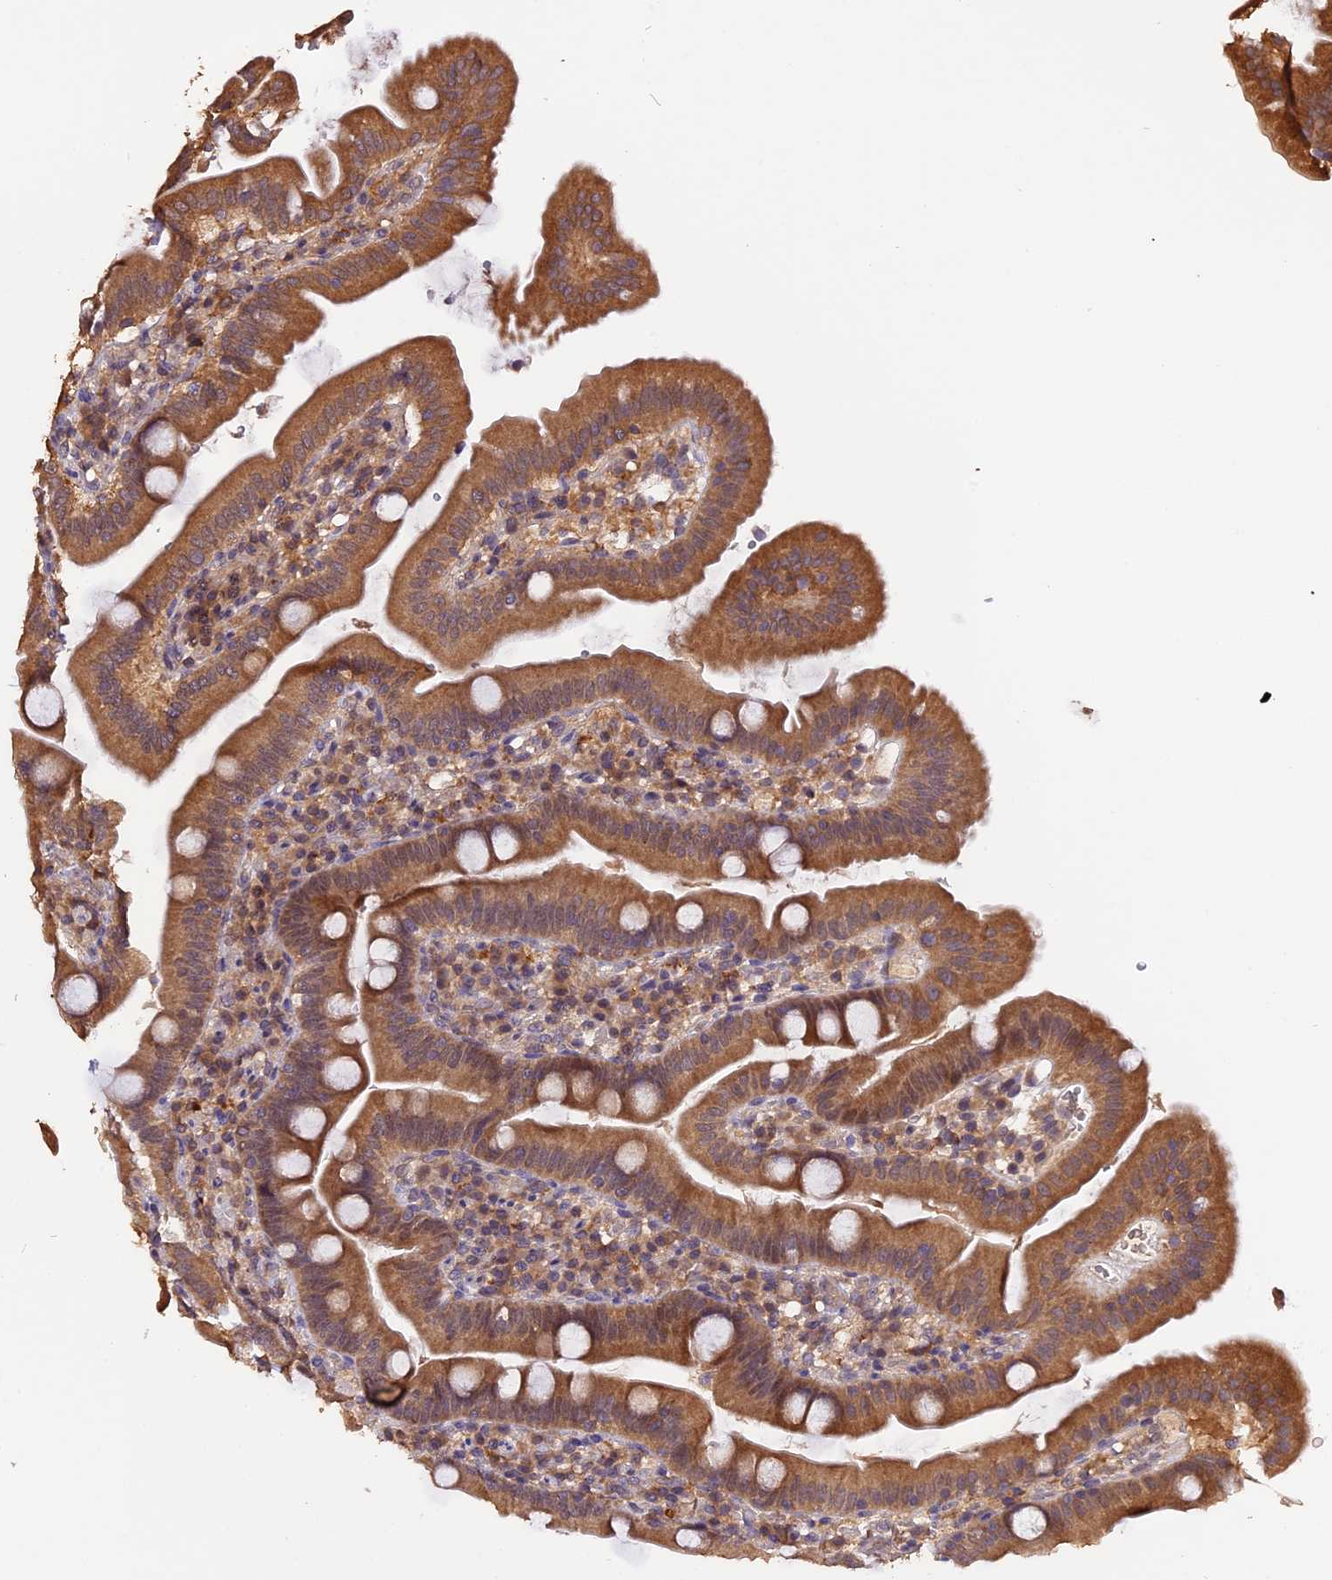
{"staining": {"intensity": "moderate", "quantity": ">75%", "location": "cytoplasmic/membranous"}, "tissue": "duodenum", "cell_type": "Glandular cells", "image_type": "normal", "snomed": [{"axis": "morphology", "description": "Normal tissue, NOS"}, {"axis": "topography", "description": "Duodenum"}], "caption": "Immunohistochemical staining of benign duodenum reveals medium levels of moderate cytoplasmic/membranous staining in about >75% of glandular cells.", "gene": "TRMT1", "patient": {"sex": "female", "age": 67}}